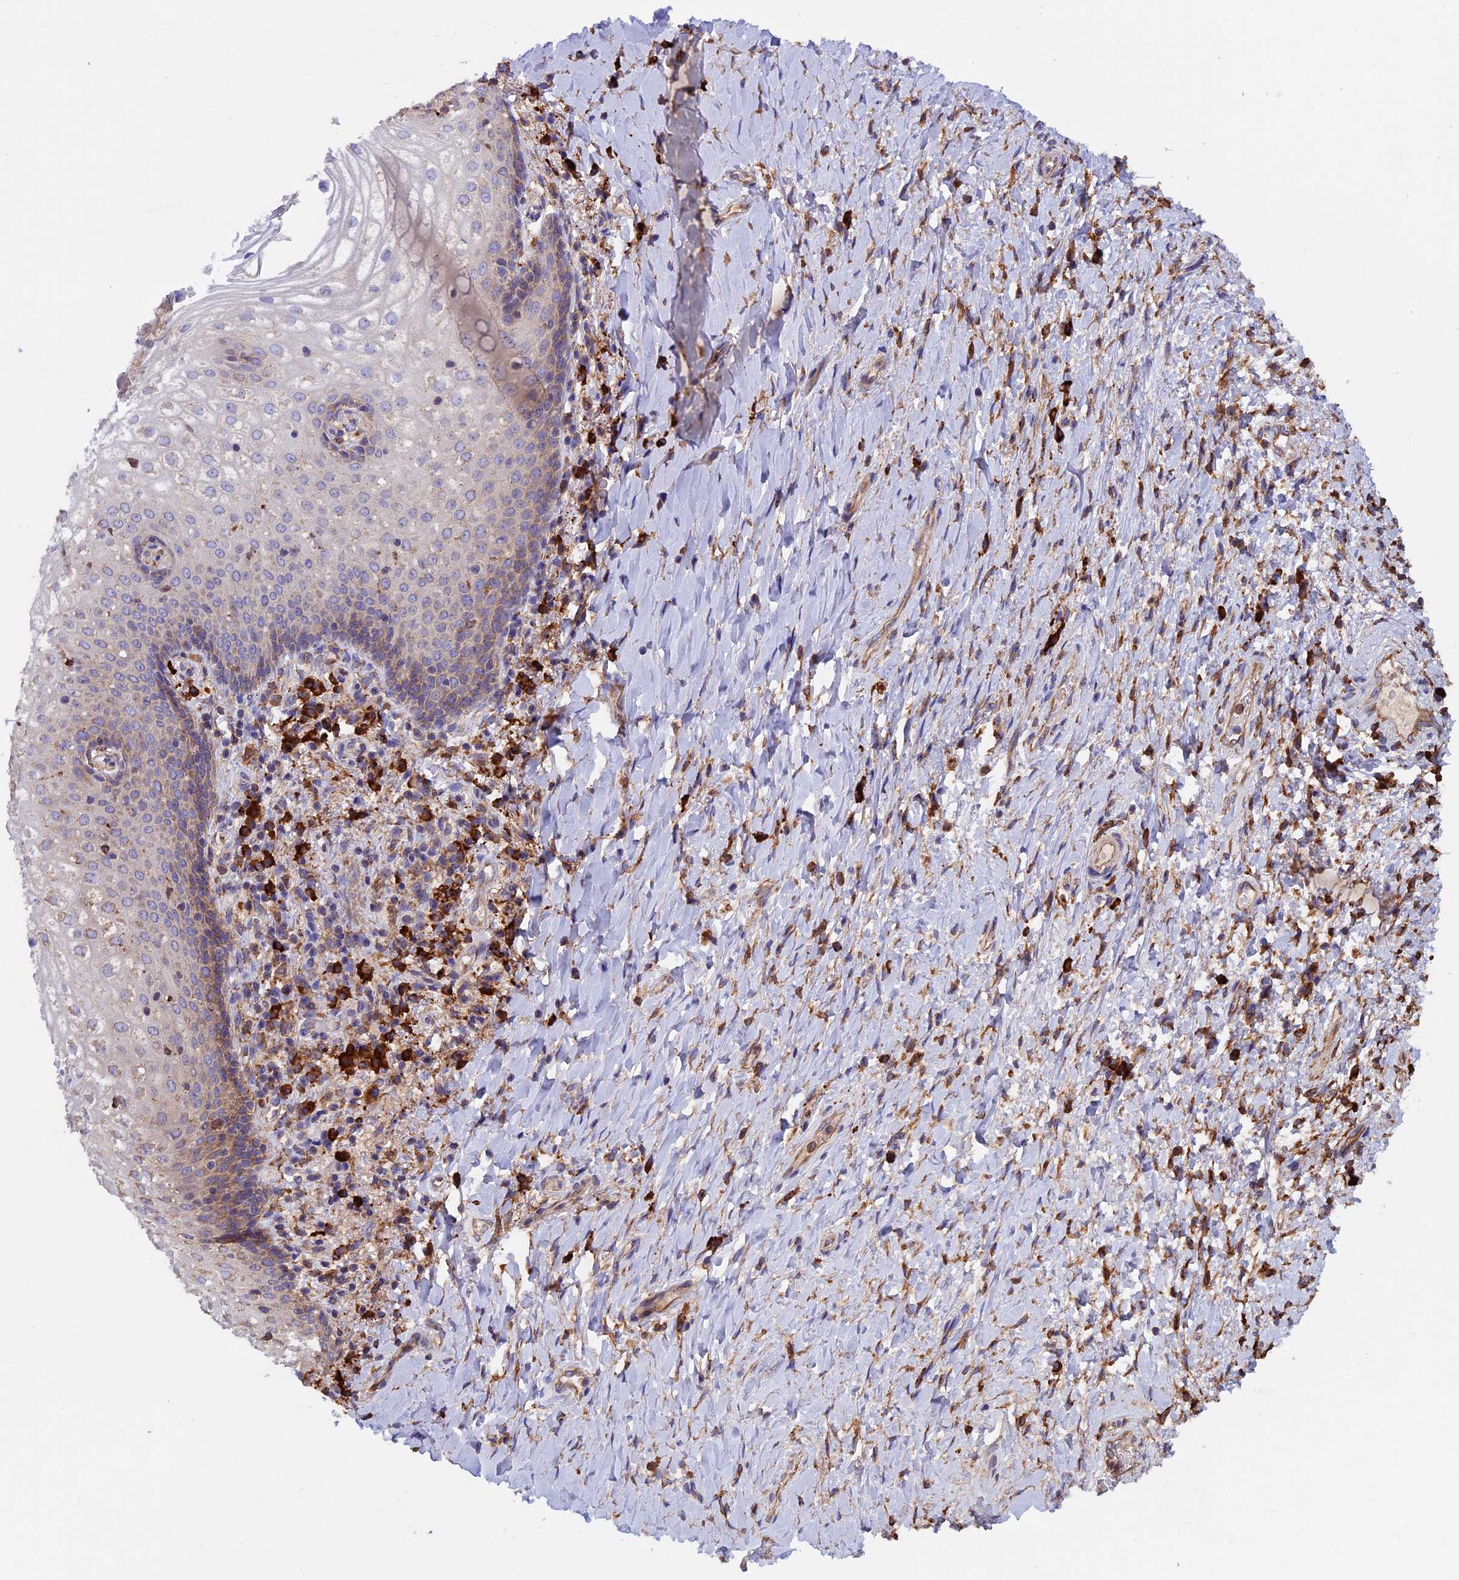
{"staining": {"intensity": "moderate", "quantity": "<25%", "location": "cytoplasmic/membranous"}, "tissue": "vagina", "cell_type": "Squamous epithelial cells", "image_type": "normal", "snomed": [{"axis": "morphology", "description": "Normal tissue, NOS"}, {"axis": "topography", "description": "Vagina"}], "caption": "A high-resolution histopathology image shows IHC staining of normal vagina, which displays moderate cytoplasmic/membranous expression in about <25% of squamous epithelial cells.", "gene": "BTBD3", "patient": {"sex": "female", "age": 60}}